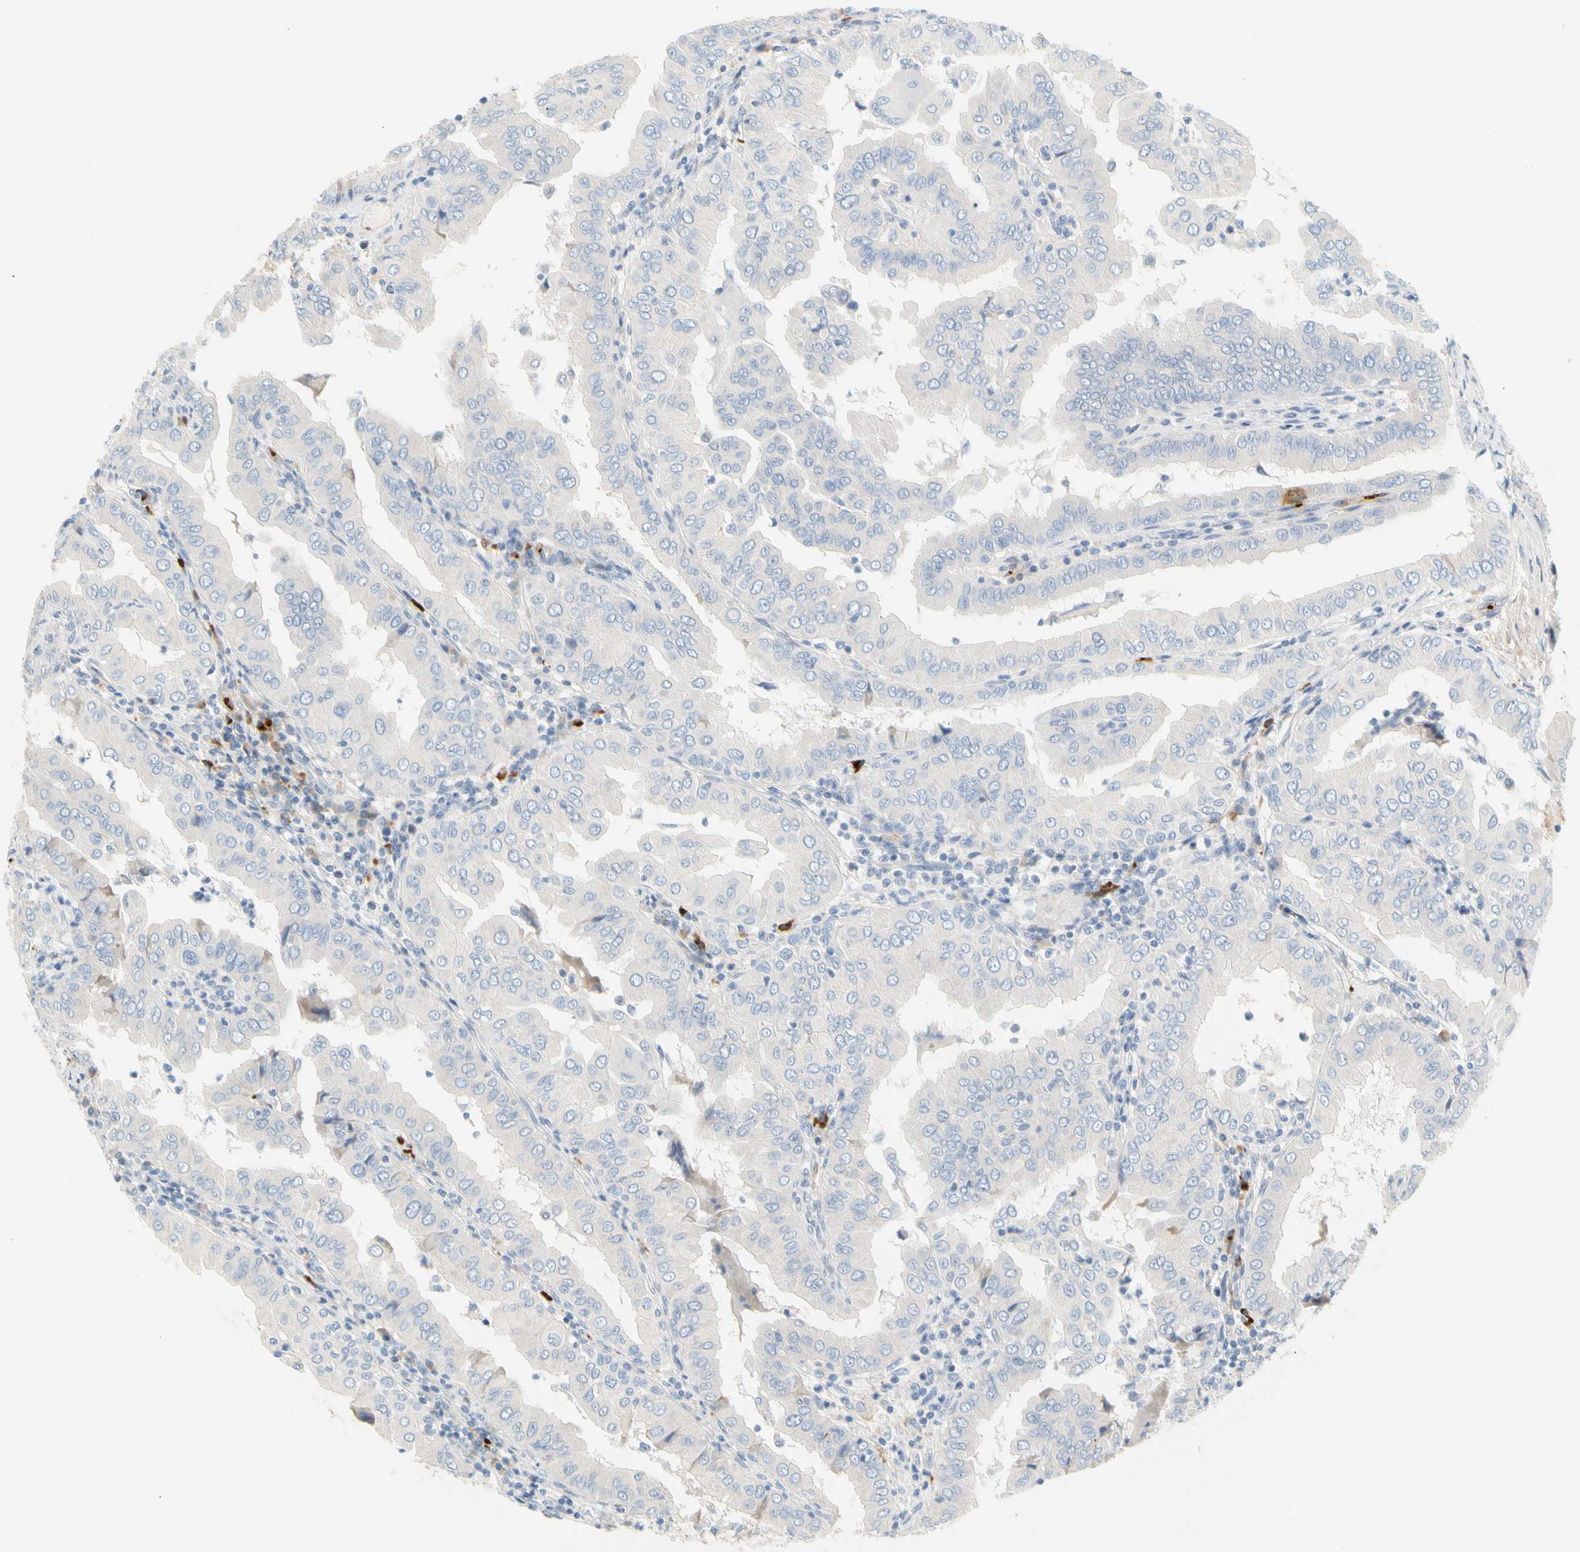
{"staining": {"intensity": "negative", "quantity": "none", "location": "none"}, "tissue": "thyroid cancer", "cell_type": "Tumor cells", "image_type": "cancer", "snomed": [{"axis": "morphology", "description": "Papillary adenocarcinoma, NOS"}, {"axis": "topography", "description": "Thyroid gland"}], "caption": "This is a micrograph of immunohistochemistry (IHC) staining of thyroid cancer, which shows no positivity in tumor cells.", "gene": "PPBP", "patient": {"sex": "male", "age": 33}}